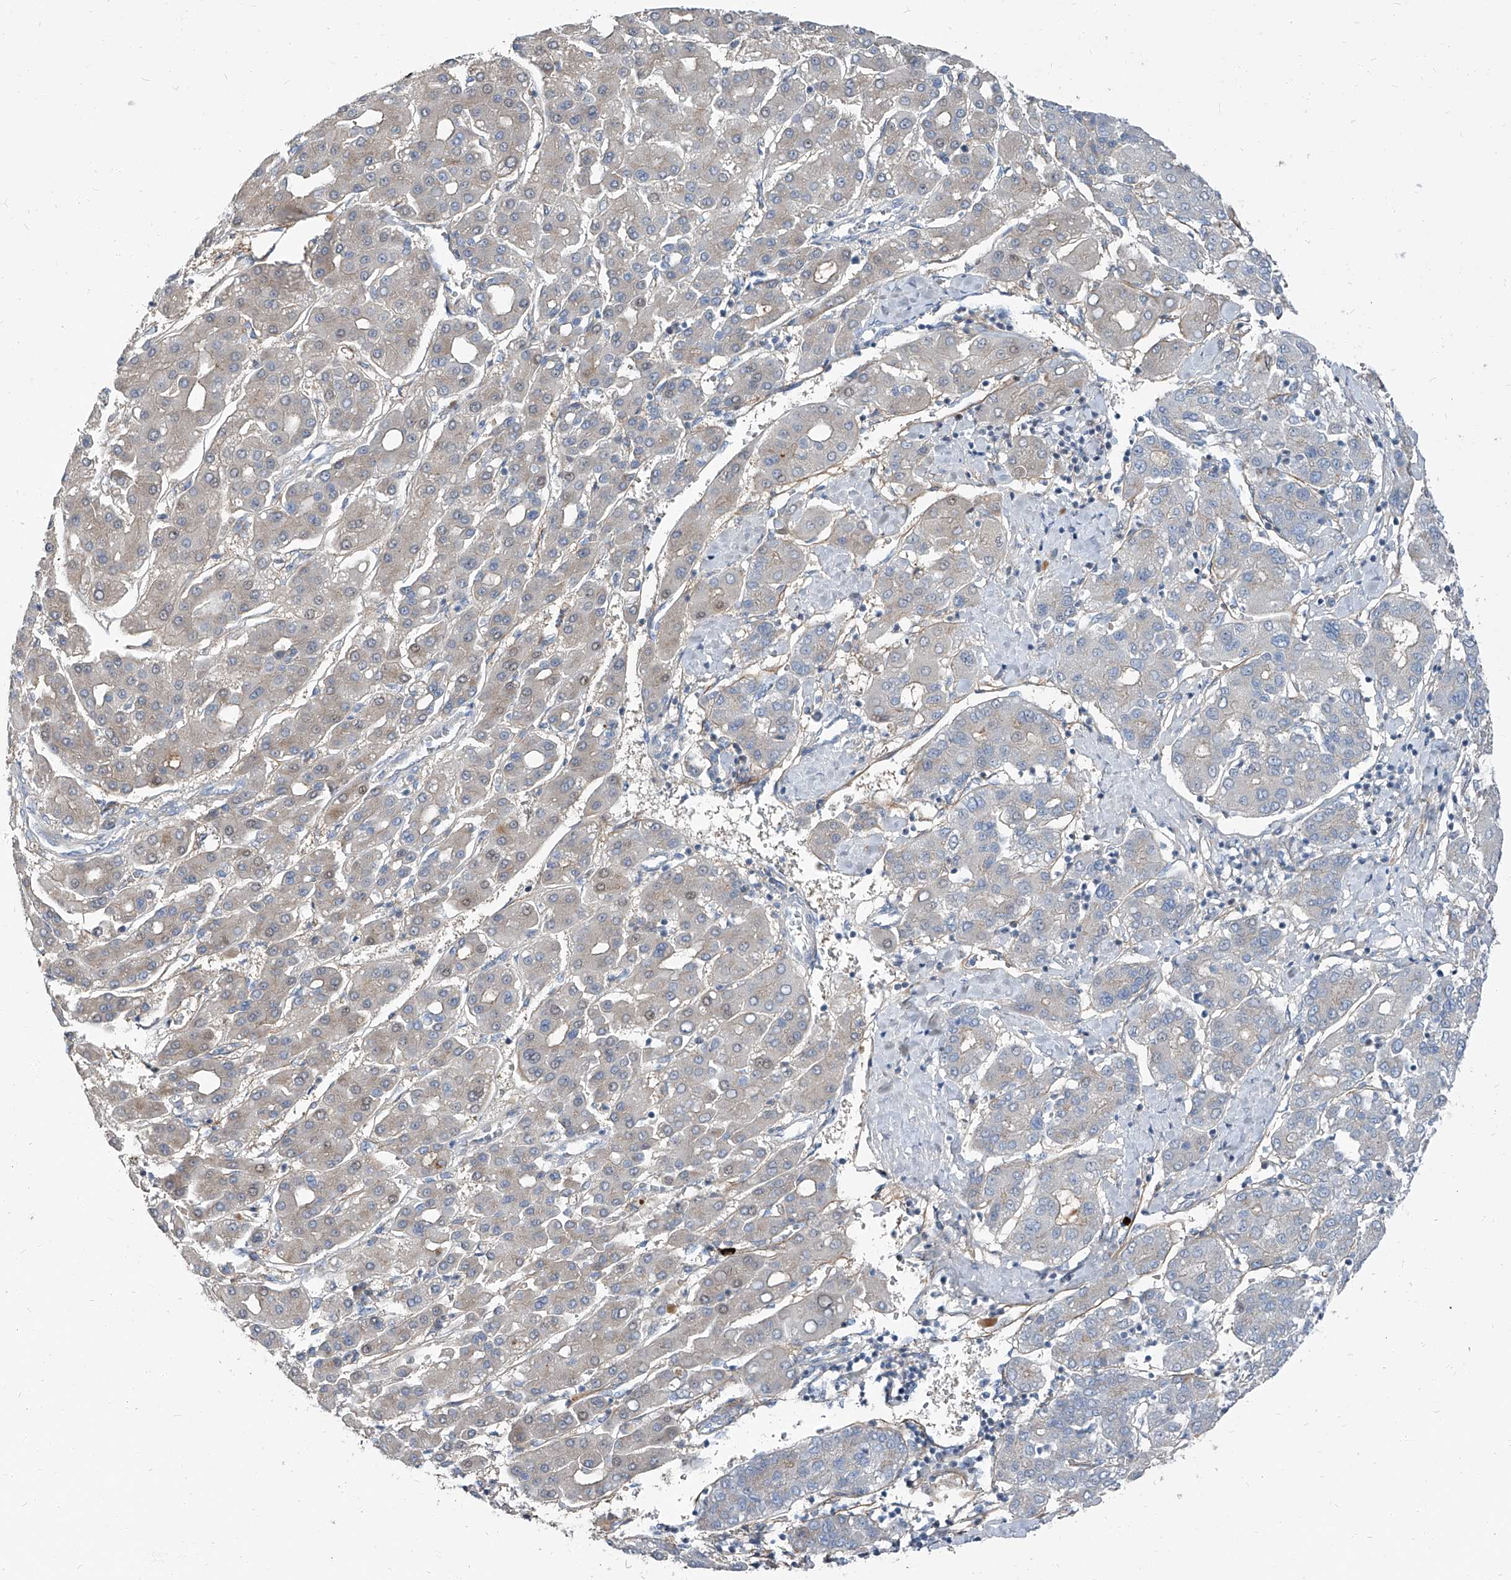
{"staining": {"intensity": "negative", "quantity": "none", "location": "none"}, "tissue": "liver cancer", "cell_type": "Tumor cells", "image_type": "cancer", "snomed": [{"axis": "morphology", "description": "Carcinoma, Hepatocellular, NOS"}, {"axis": "topography", "description": "Liver"}], "caption": "This photomicrograph is of liver cancer stained with immunohistochemistry (IHC) to label a protein in brown with the nuclei are counter-stained blue. There is no positivity in tumor cells.", "gene": "HOXA3", "patient": {"sex": "male", "age": 65}}